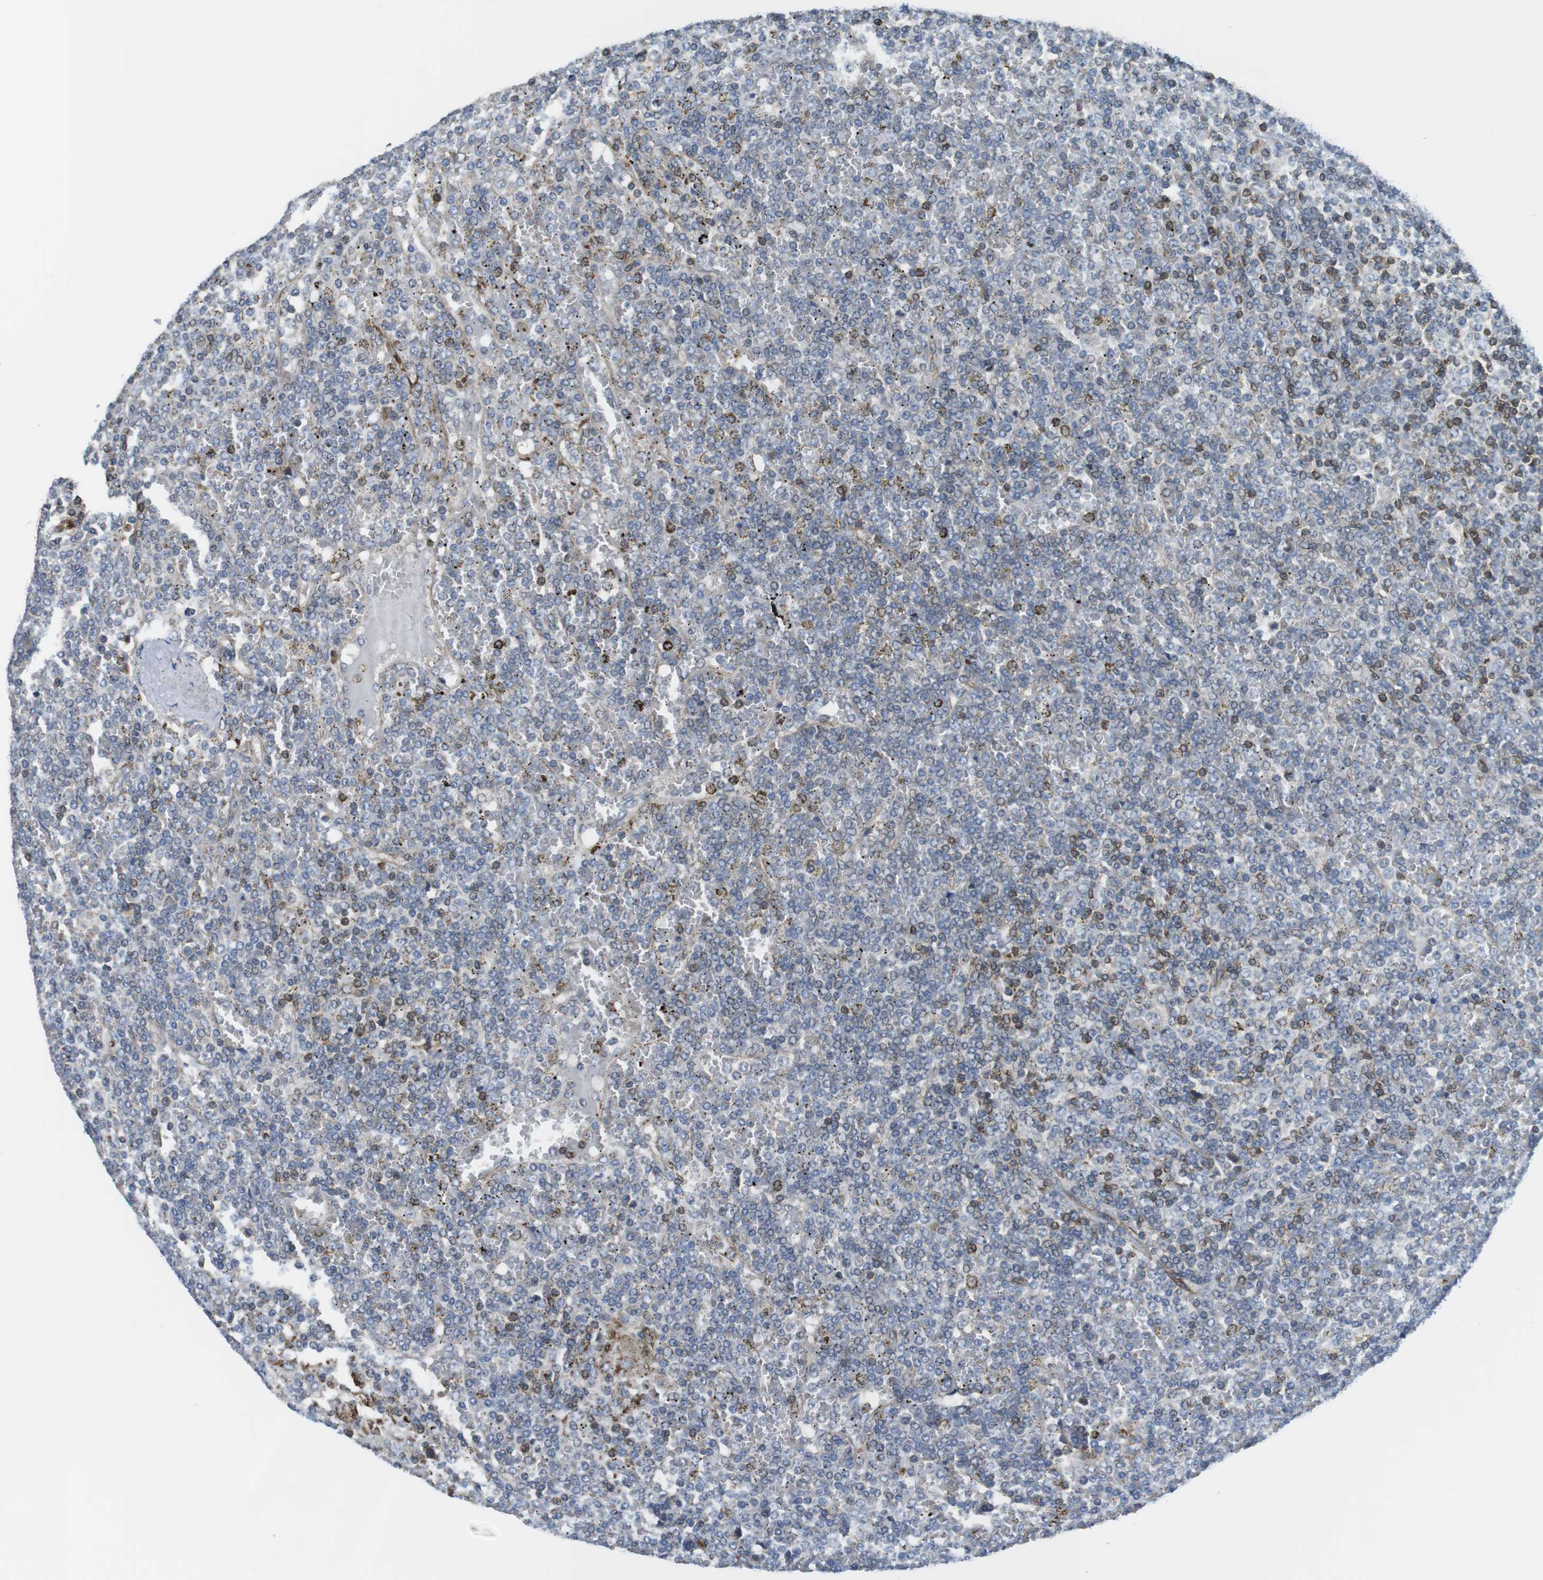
{"staining": {"intensity": "moderate", "quantity": "<25%", "location": "cytoplasmic/membranous"}, "tissue": "lymphoma", "cell_type": "Tumor cells", "image_type": "cancer", "snomed": [{"axis": "morphology", "description": "Malignant lymphoma, non-Hodgkin's type, Low grade"}, {"axis": "topography", "description": "Spleen"}], "caption": "There is low levels of moderate cytoplasmic/membranous staining in tumor cells of lymphoma, as demonstrated by immunohistochemical staining (brown color).", "gene": "KCNE3", "patient": {"sex": "female", "age": 19}}